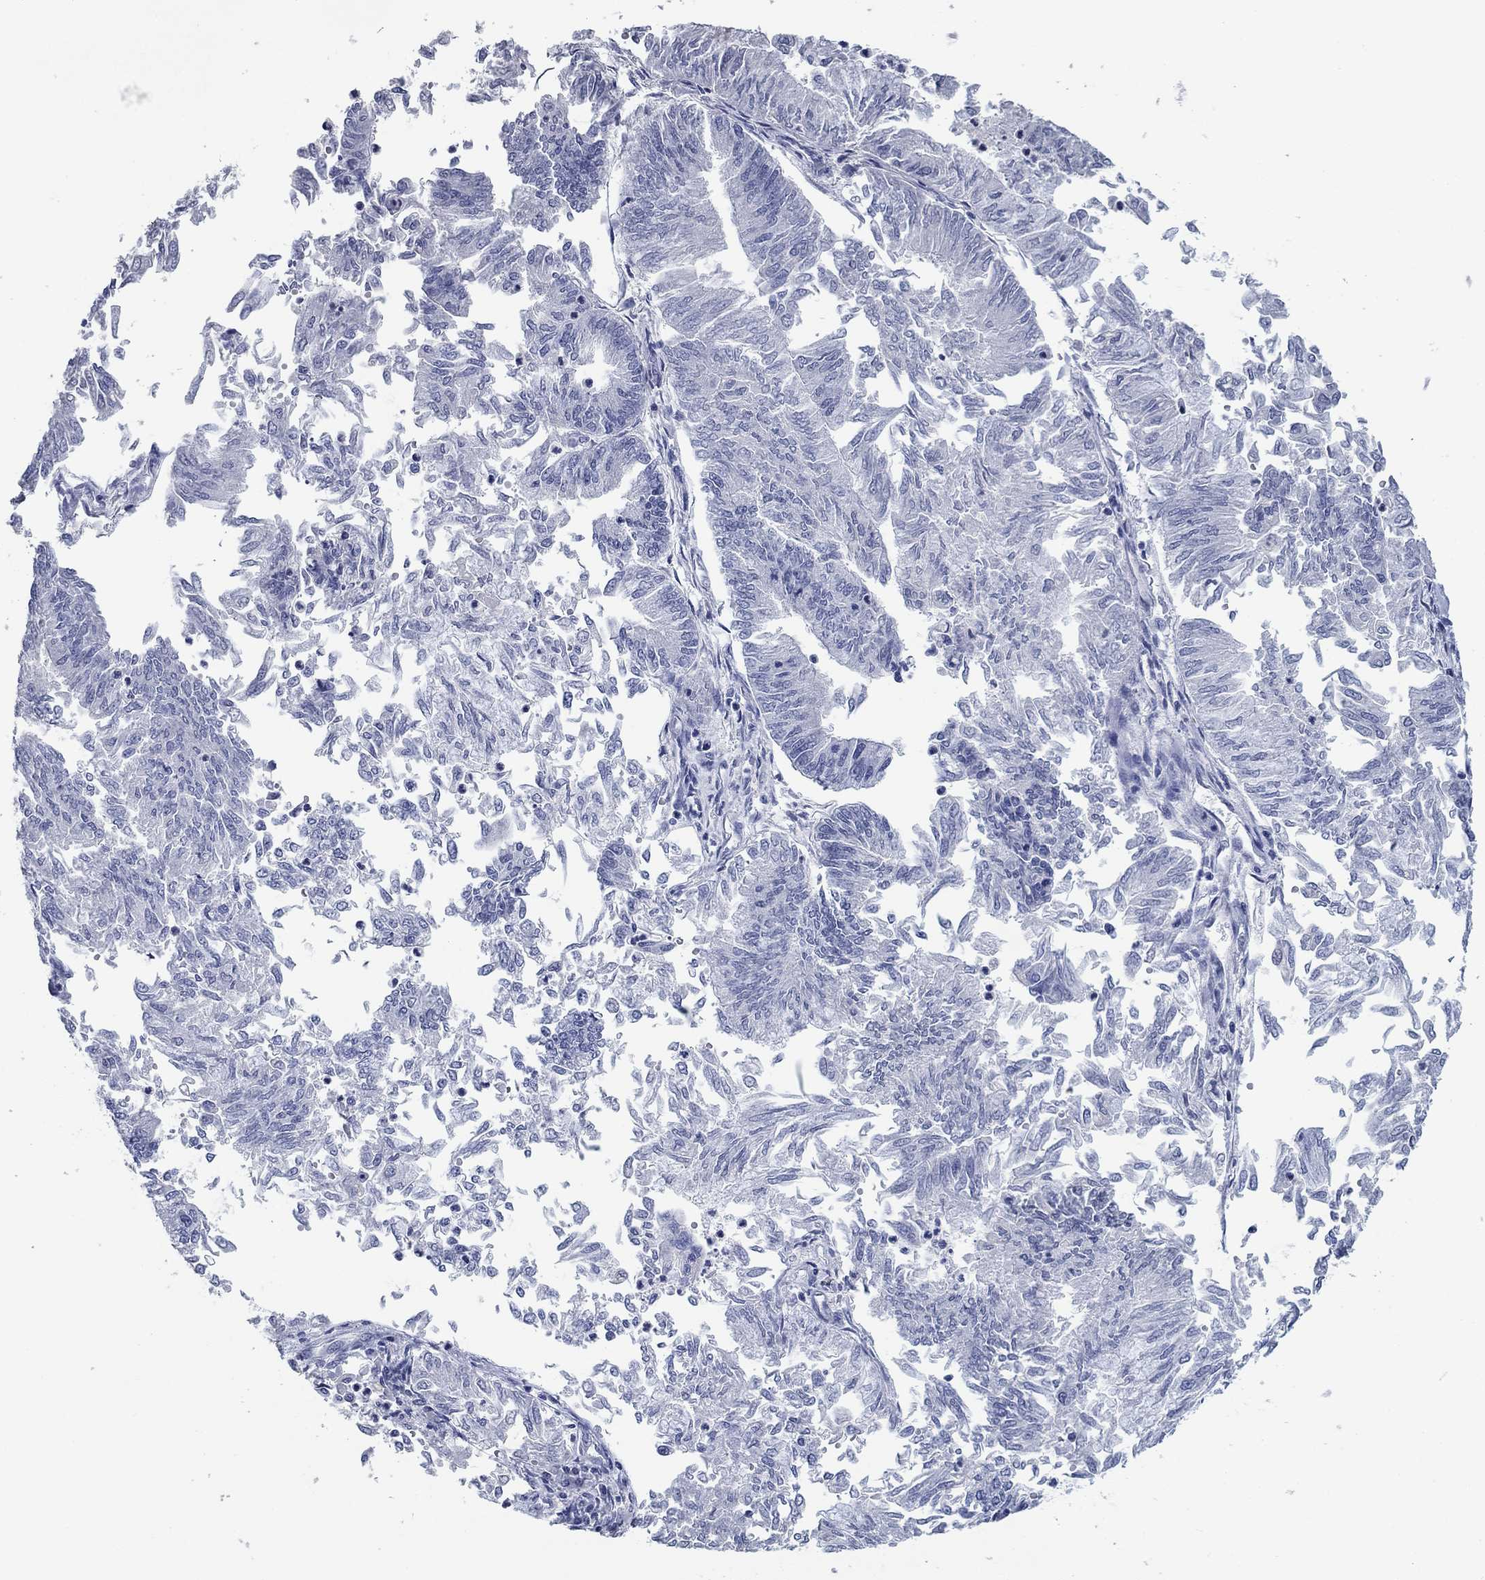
{"staining": {"intensity": "negative", "quantity": "none", "location": "none"}, "tissue": "endometrial cancer", "cell_type": "Tumor cells", "image_type": "cancer", "snomed": [{"axis": "morphology", "description": "Adenocarcinoma, NOS"}, {"axis": "topography", "description": "Endometrium"}], "caption": "High magnification brightfield microscopy of endometrial cancer stained with DAB (3,3'-diaminobenzidine) (brown) and counterstained with hematoxylin (blue): tumor cells show no significant staining.", "gene": "POU5F1", "patient": {"sex": "female", "age": 59}}